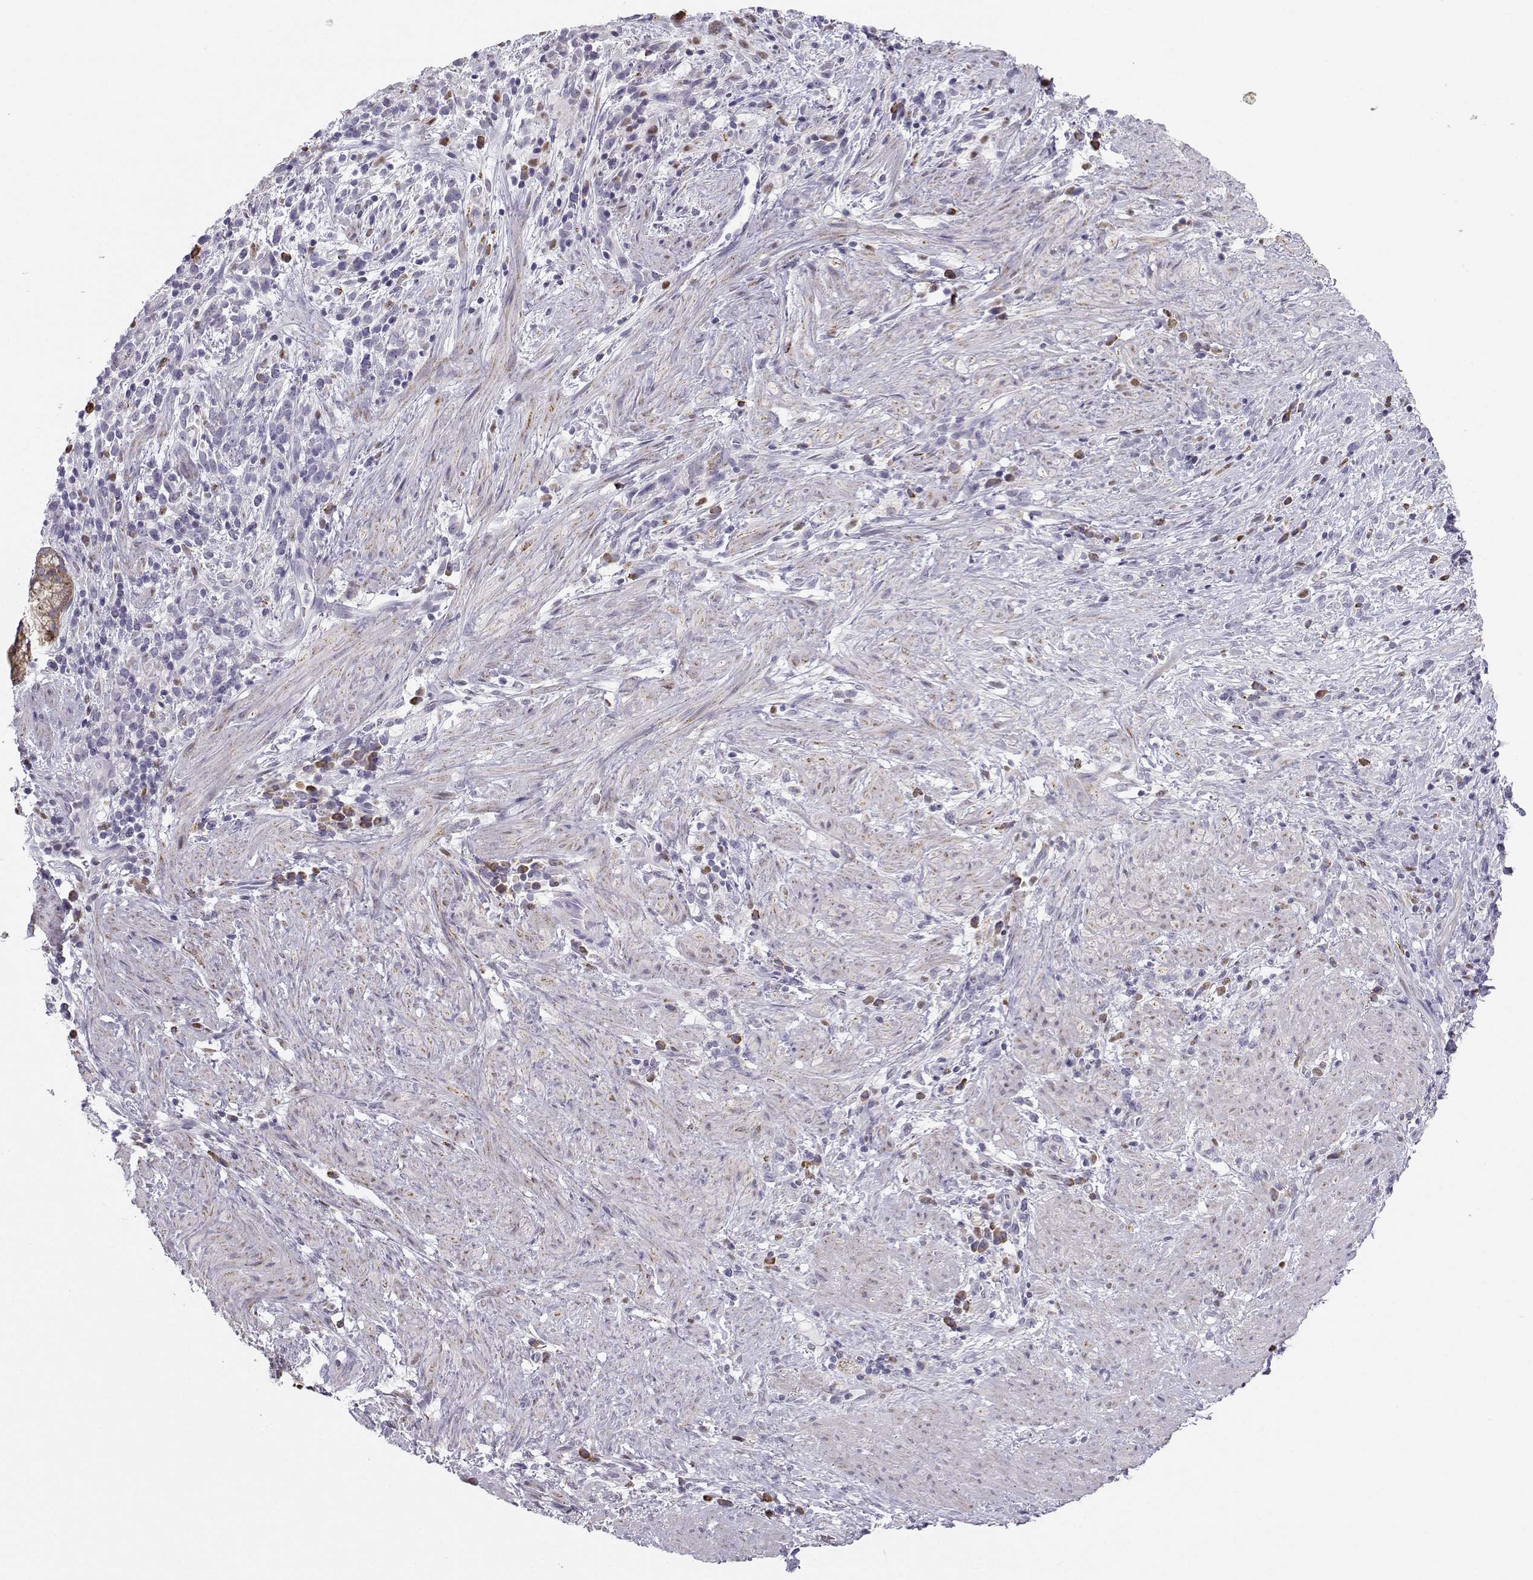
{"staining": {"intensity": "negative", "quantity": "none", "location": "none"}, "tissue": "stomach cancer", "cell_type": "Tumor cells", "image_type": "cancer", "snomed": [{"axis": "morphology", "description": "Adenocarcinoma, NOS"}, {"axis": "topography", "description": "Stomach"}], "caption": "IHC of human stomach adenocarcinoma demonstrates no positivity in tumor cells. (Immunohistochemistry, brightfield microscopy, high magnification).", "gene": "DCLK3", "patient": {"sex": "female", "age": 57}}